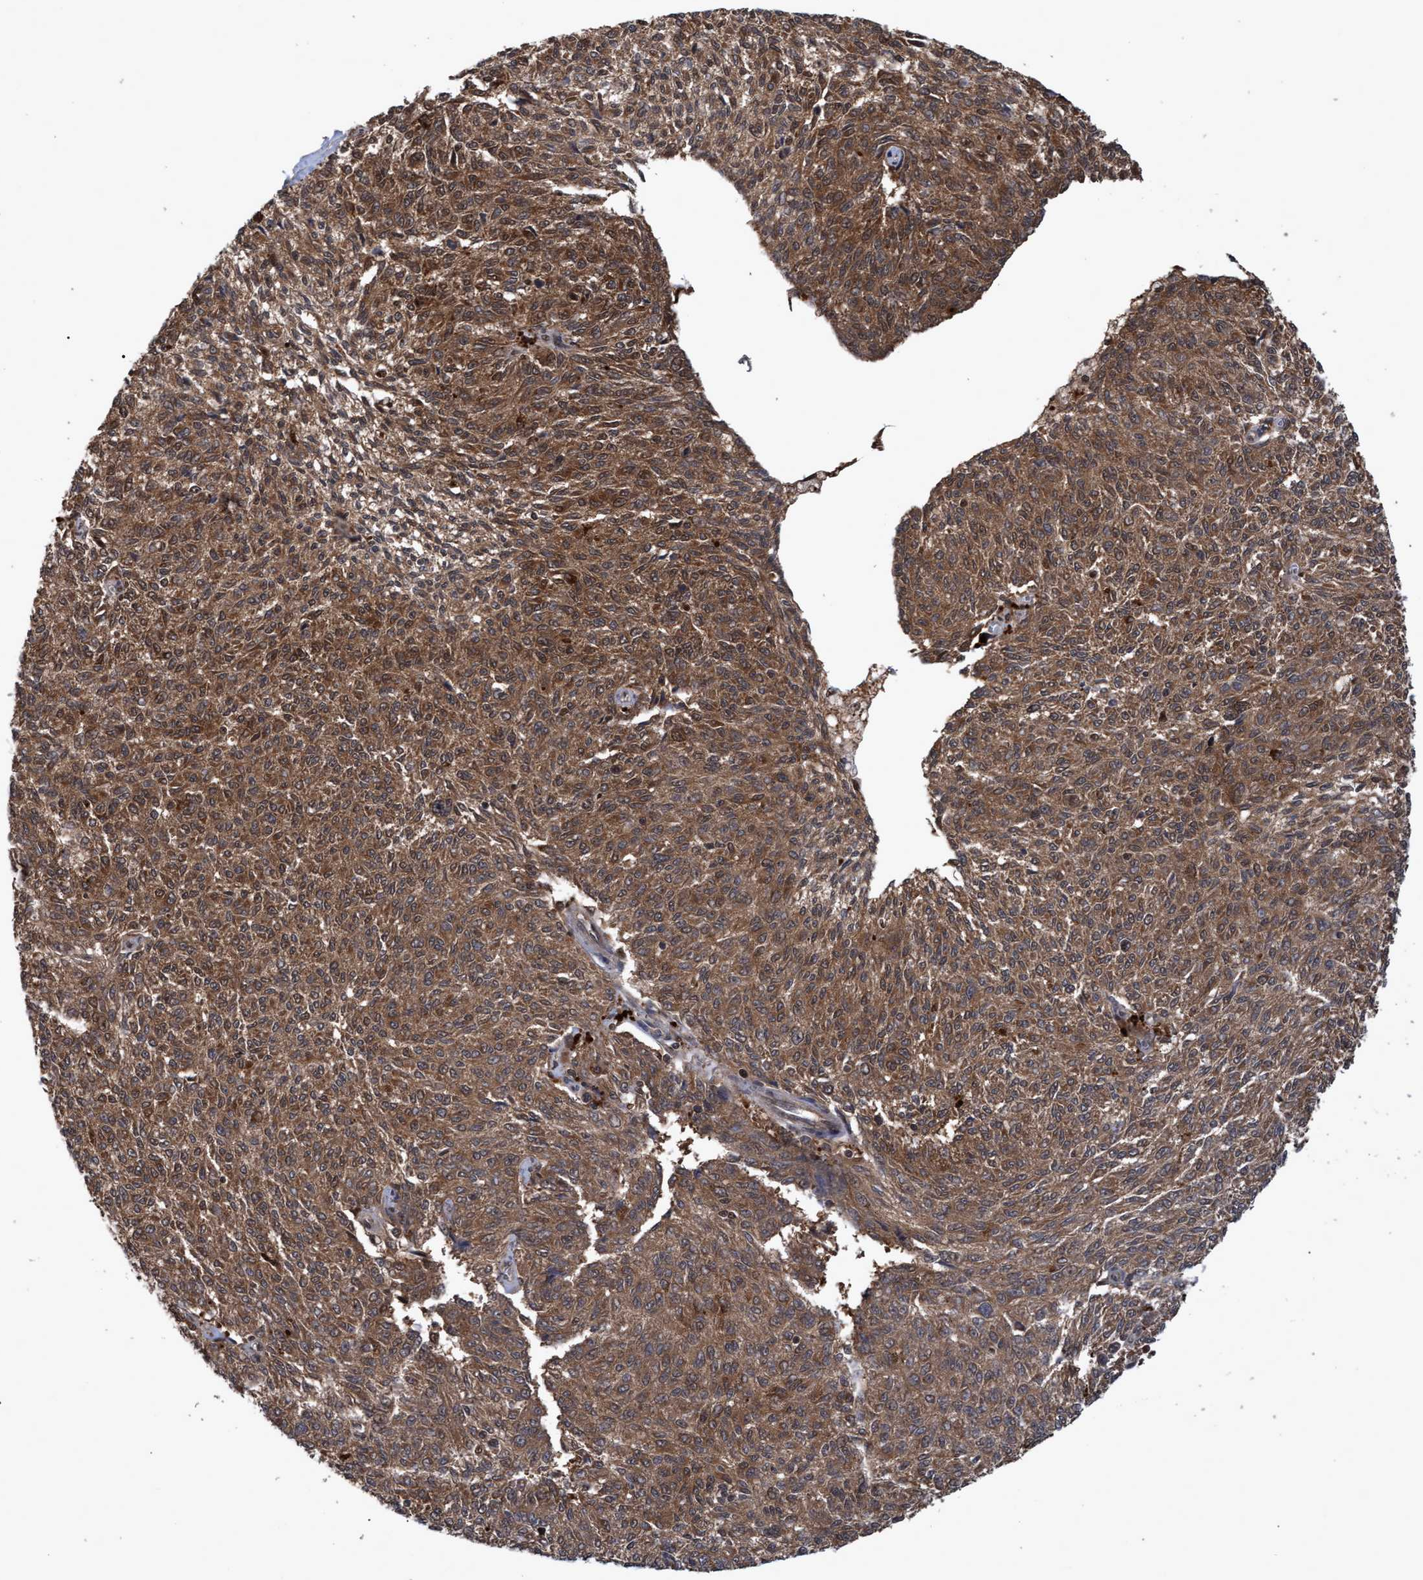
{"staining": {"intensity": "moderate", "quantity": ">75%", "location": "cytoplasmic/membranous,nuclear"}, "tissue": "melanoma", "cell_type": "Tumor cells", "image_type": "cancer", "snomed": [{"axis": "morphology", "description": "Malignant melanoma, NOS"}, {"axis": "topography", "description": "Skin"}], "caption": "Immunohistochemistry (IHC) of malignant melanoma demonstrates medium levels of moderate cytoplasmic/membranous and nuclear expression in approximately >75% of tumor cells.", "gene": "PSMB6", "patient": {"sex": "female", "age": 72}}